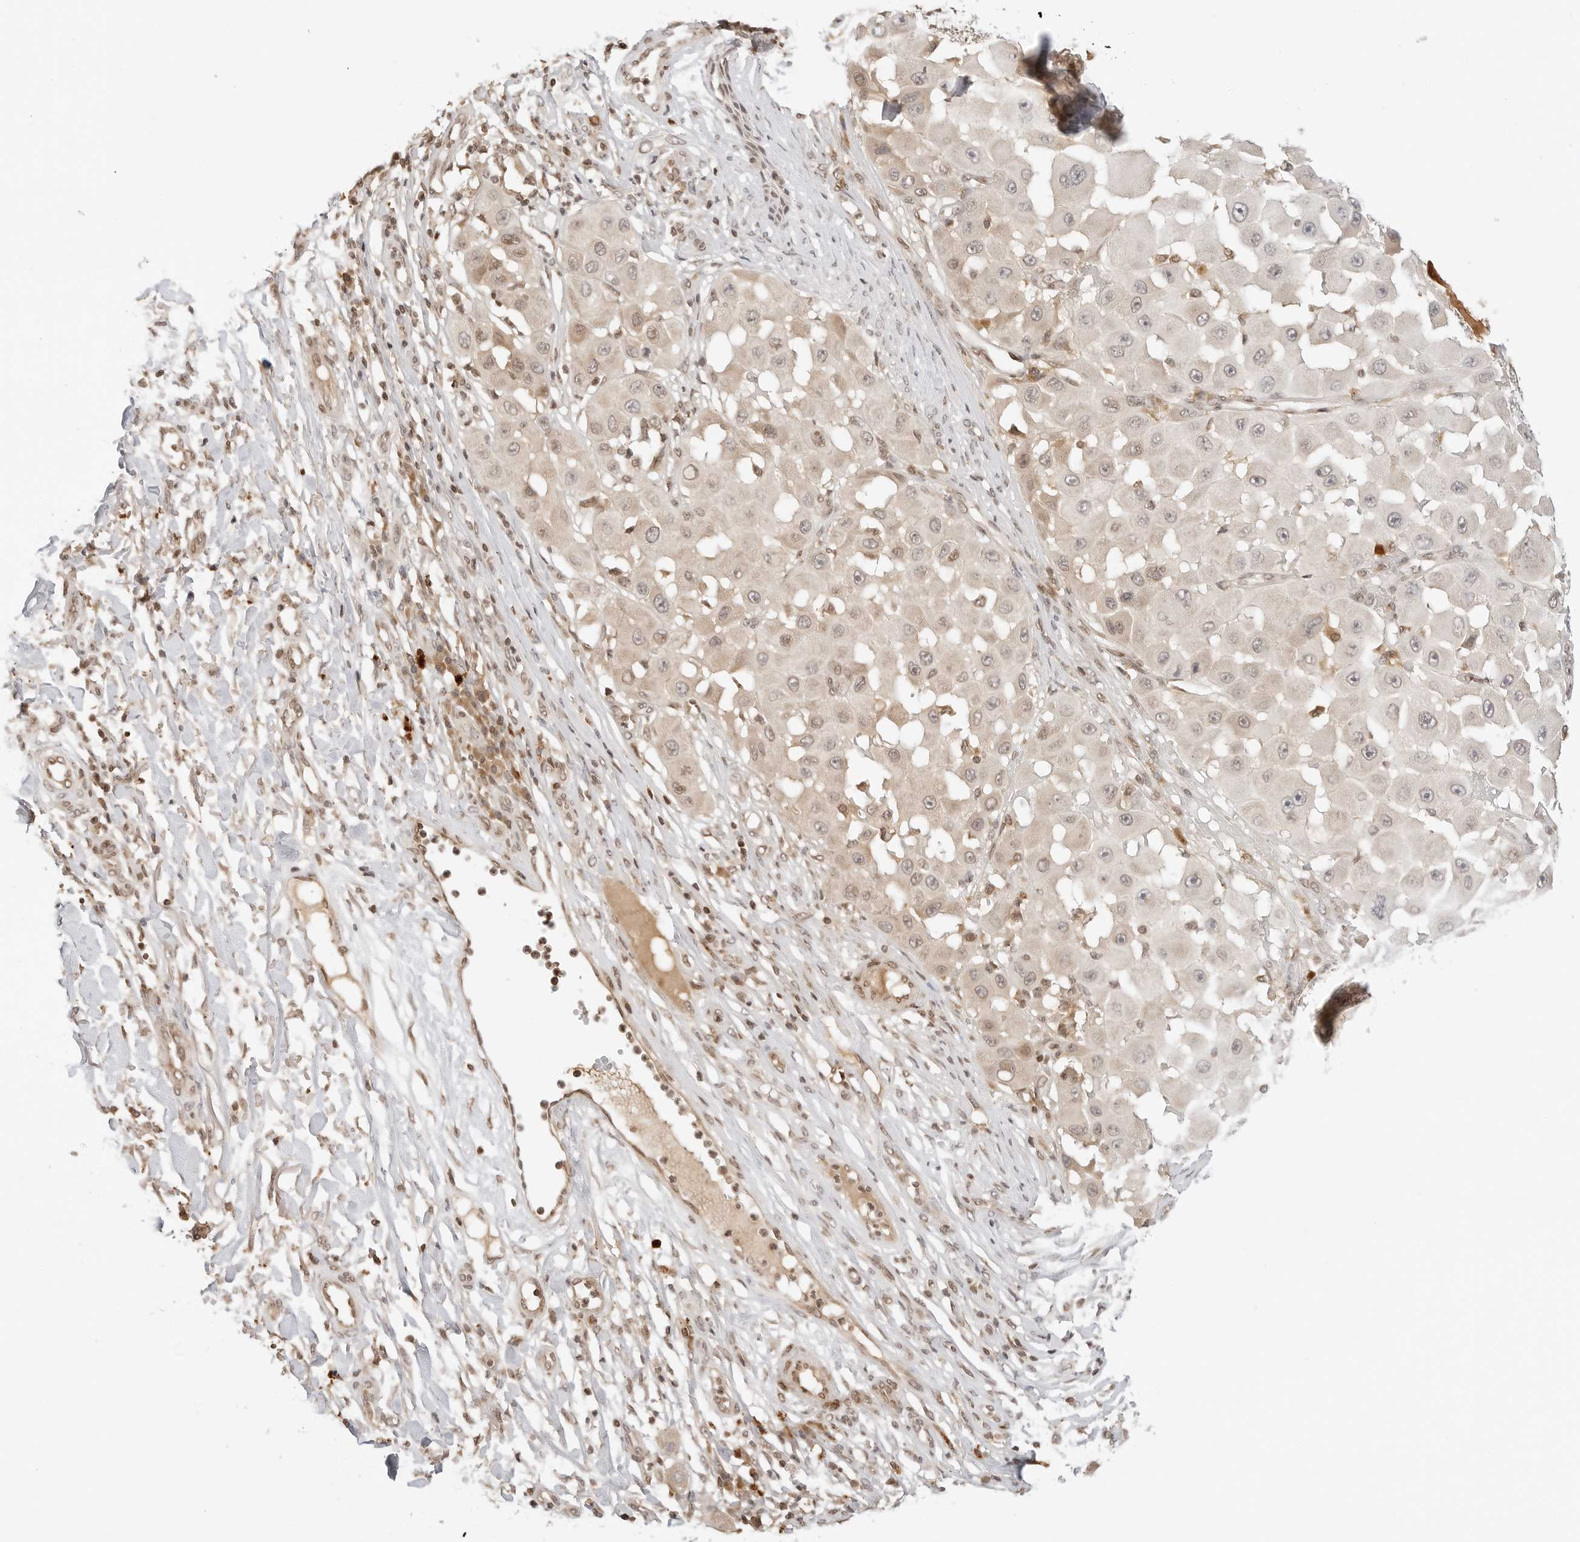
{"staining": {"intensity": "weak", "quantity": "25%-75%", "location": "cytoplasmic/membranous,nuclear"}, "tissue": "melanoma", "cell_type": "Tumor cells", "image_type": "cancer", "snomed": [{"axis": "morphology", "description": "Malignant melanoma, NOS"}, {"axis": "topography", "description": "Skin"}], "caption": "Human melanoma stained with a protein marker shows weak staining in tumor cells.", "gene": "POLH", "patient": {"sex": "female", "age": 81}}